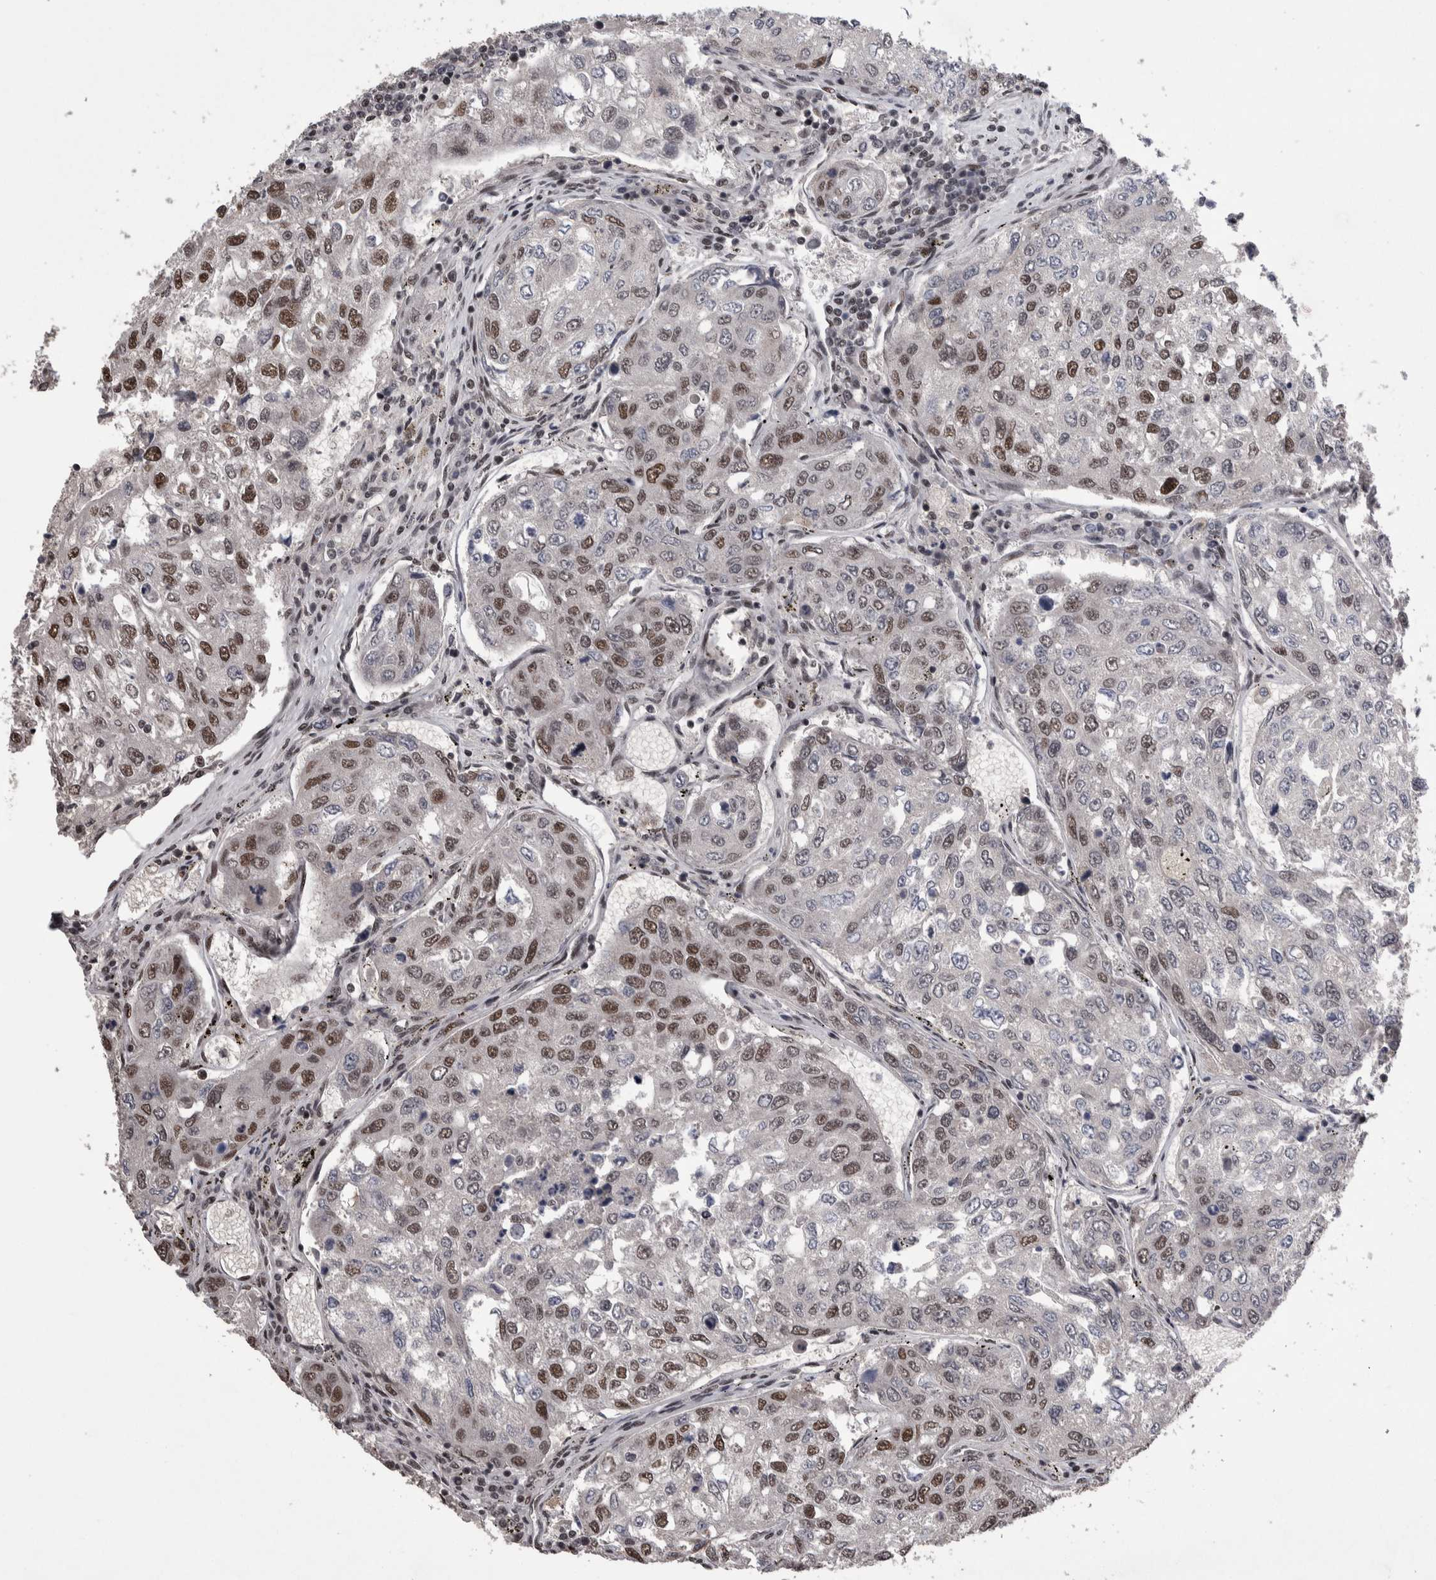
{"staining": {"intensity": "moderate", "quantity": "25%-75%", "location": "nuclear"}, "tissue": "urothelial cancer", "cell_type": "Tumor cells", "image_type": "cancer", "snomed": [{"axis": "morphology", "description": "Urothelial carcinoma, High grade"}, {"axis": "topography", "description": "Lymph node"}, {"axis": "topography", "description": "Urinary bladder"}], "caption": "Moderate nuclear protein staining is present in approximately 25%-75% of tumor cells in urothelial cancer.", "gene": "DMTF1", "patient": {"sex": "male", "age": 51}}